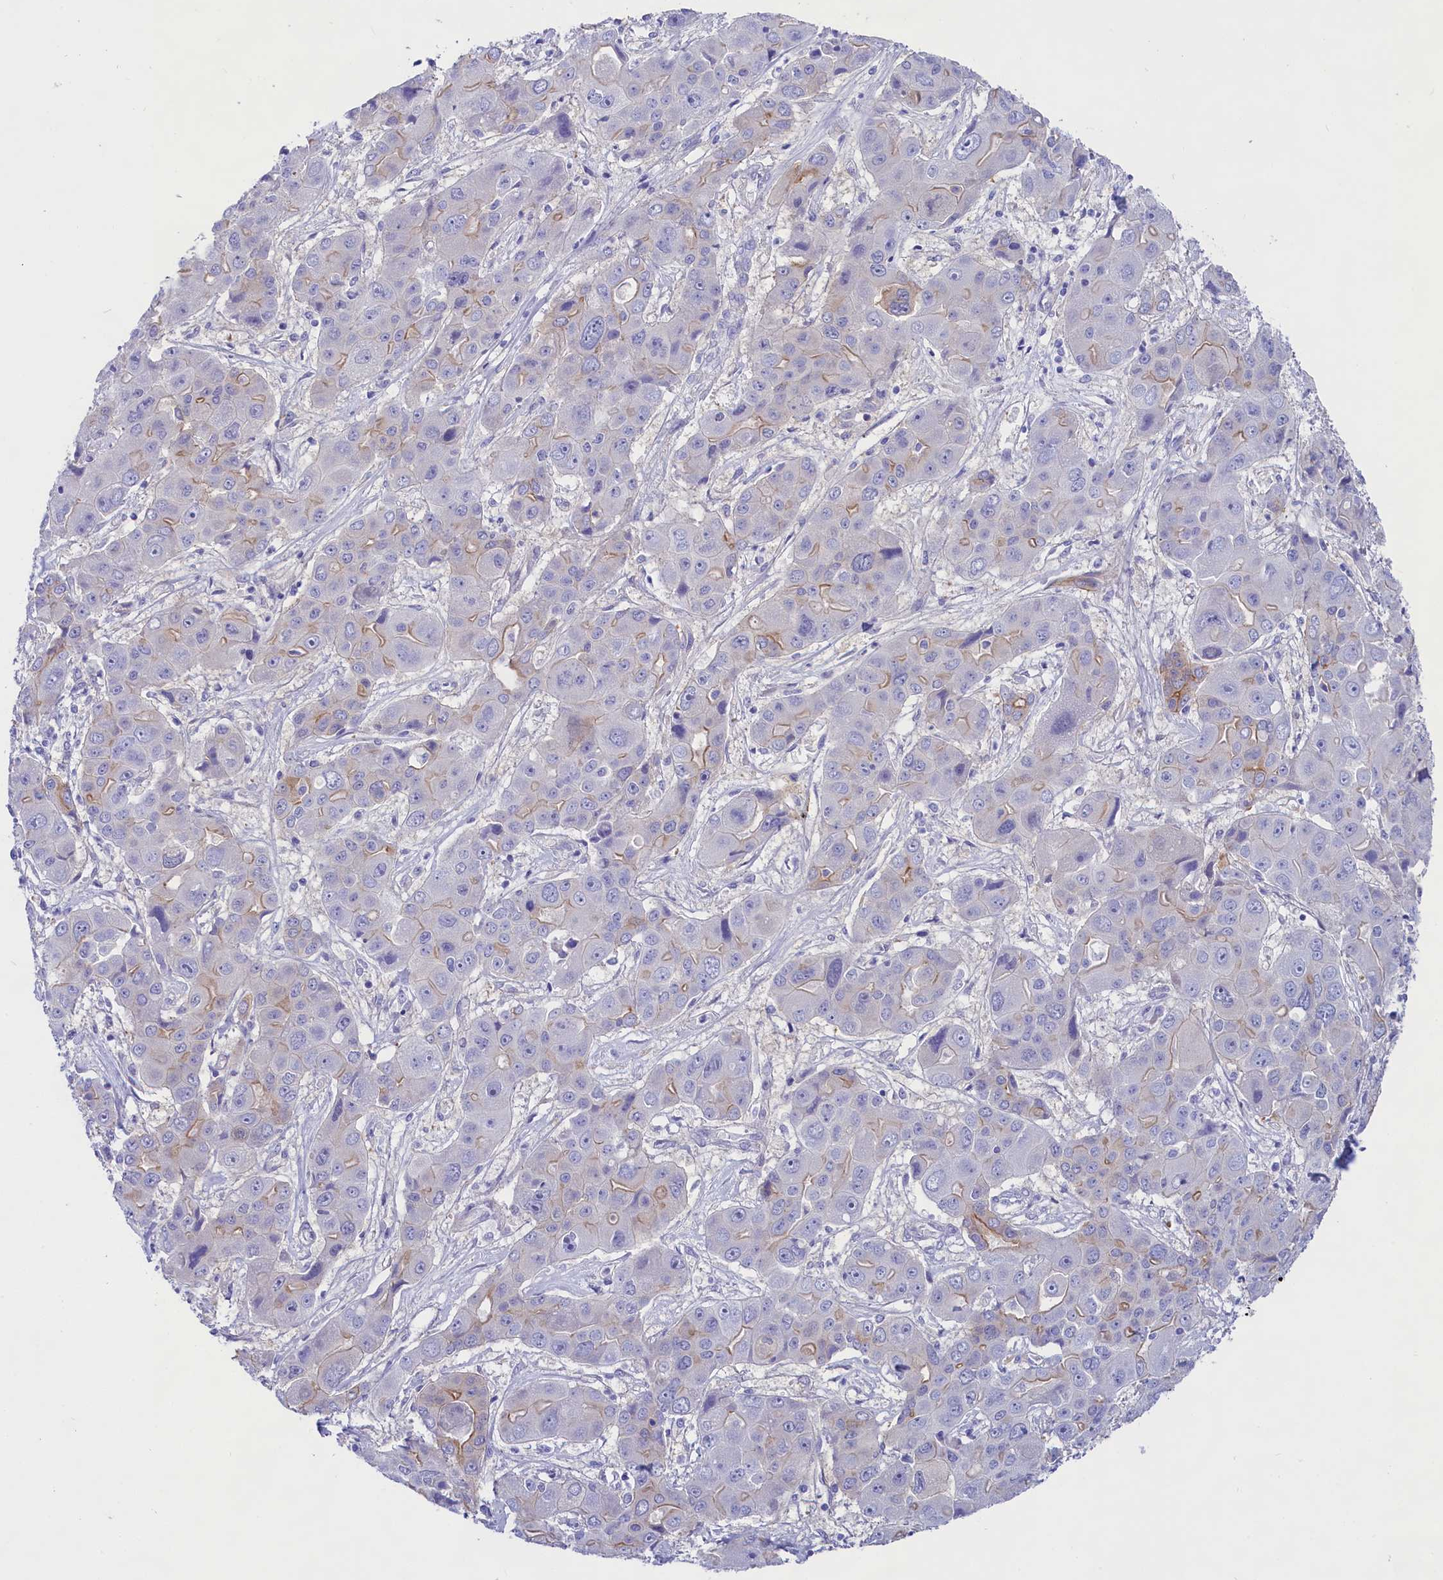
{"staining": {"intensity": "moderate", "quantity": "<25%", "location": "cytoplasmic/membranous"}, "tissue": "liver cancer", "cell_type": "Tumor cells", "image_type": "cancer", "snomed": [{"axis": "morphology", "description": "Cholangiocarcinoma"}, {"axis": "topography", "description": "Liver"}], "caption": "Brown immunohistochemical staining in human liver cancer (cholangiocarcinoma) shows moderate cytoplasmic/membranous expression in about <25% of tumor cells.", "gene": "PPP1R13L", "patient": {"sex": "male", "age": 67}}